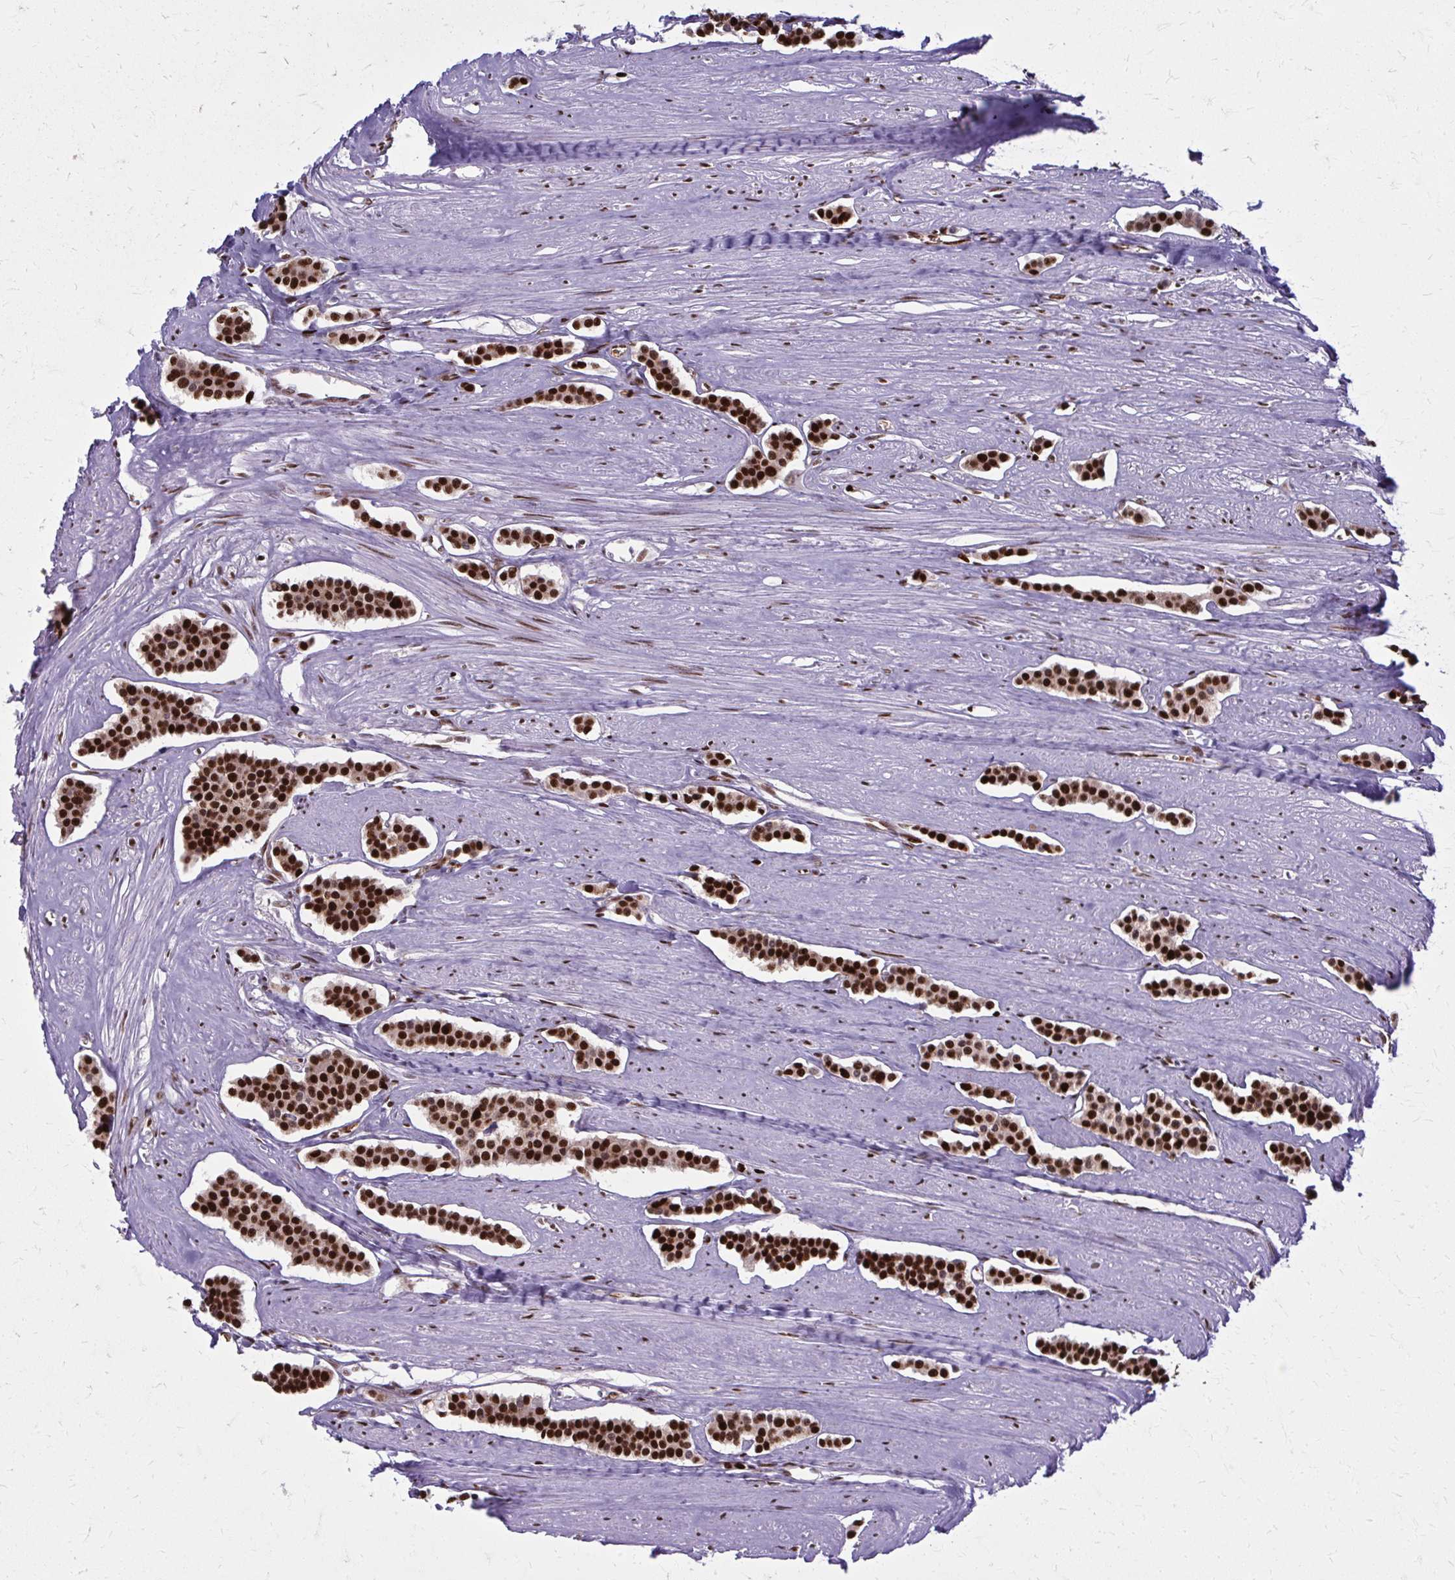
{"staining": {"intensity": "strong", "quantity": ">75%", "location": "nuclear"}, "tissue": "carcinoid", "cell_type": "Tumor cells", "image_type": "cancer", "snomed": [{"axis": "morphology", "description": "Carcinoid, malignant, NOS"}, {"axis": "topography", "description": "Small intestine"}], "caption": "Carcinoid (malignant) stained with immunohistochemistry (IHC) exhibits strong nuclear positivity in about >75% of tumor cells.", "gene": "ZNF559", "patient": {"sex": "male", "age": 60}}